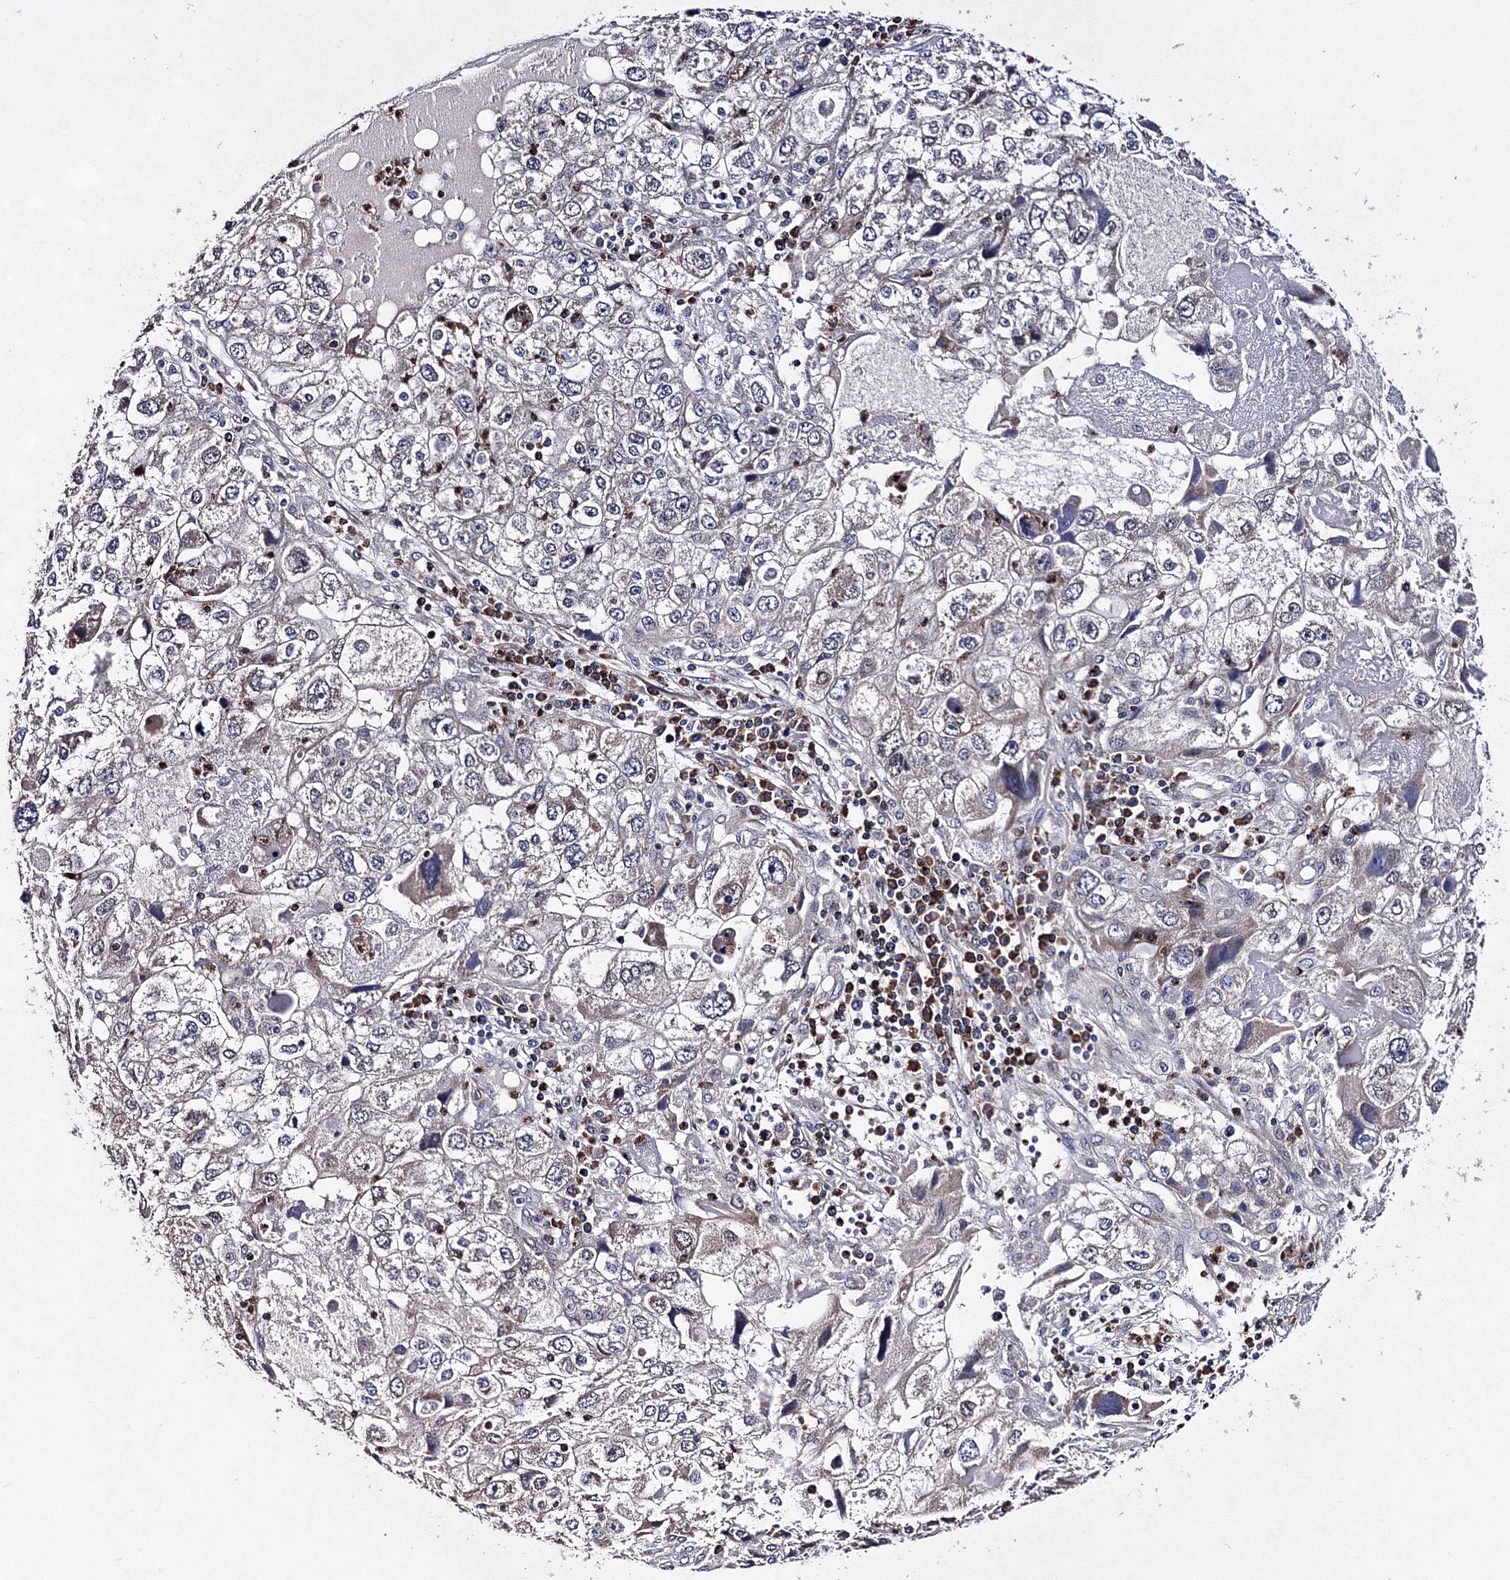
{"staining": {"intensity": "weak", "quantity": "<25%", "location": "cytoplasmic/membranous"}, "tissue": "endometrial cancer", "cell_type": "Tumor cells", "image_type": "cancer", "snomed": [{"axis": "morphology", "description": "Adenocarcinoma, NOS"}, {"axis": "topography", "description": "Endometrium"}], "caption": "There is no significant staining in tumor cells of adenocarcinoma (endometrial).", "gene": "PHYKPL", "patient": {"sex": "female", "age": 49}}